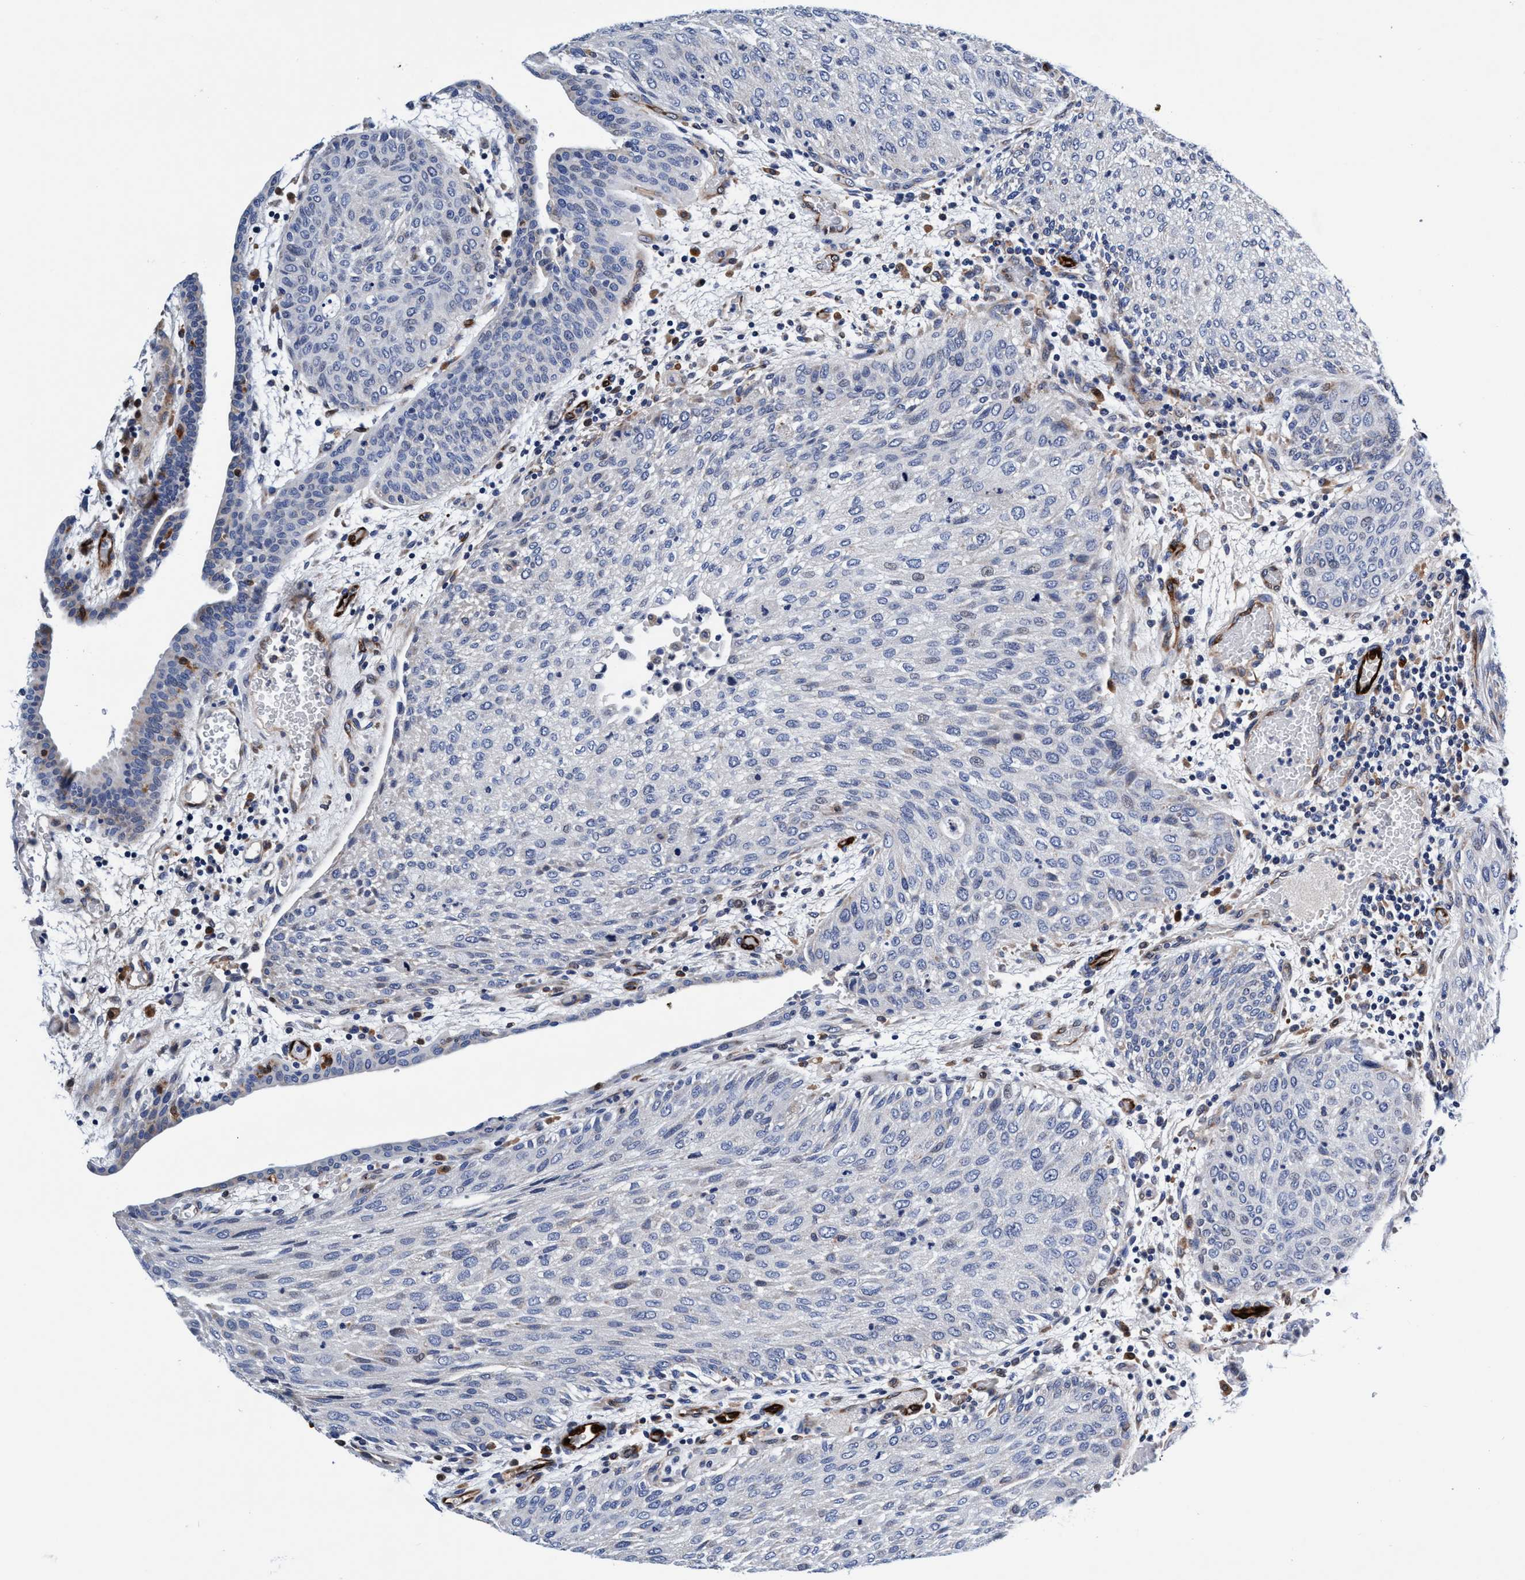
{"staining": {"intensity": "negative", "quantity": "none", "location": "none"}, "tissue": "urothelial cancer", "cell_type": "Tumor cells", "image_type": "cancer", "snomed": [{"axis": "morphology", "description": "Urothelial carcinoma, Low grade"}, {"axis": "morphology", "description": "Urothelial carcinoma, High grade"}, {"axis": "topography", "description": "Urinary bladder"}], "caption": "Urothelial cancer was stained to show a protein in brown. There is no significant expression in tumor cells.", "gene": "UBALD2", "patient": {"sex": "male", "age": 35}}